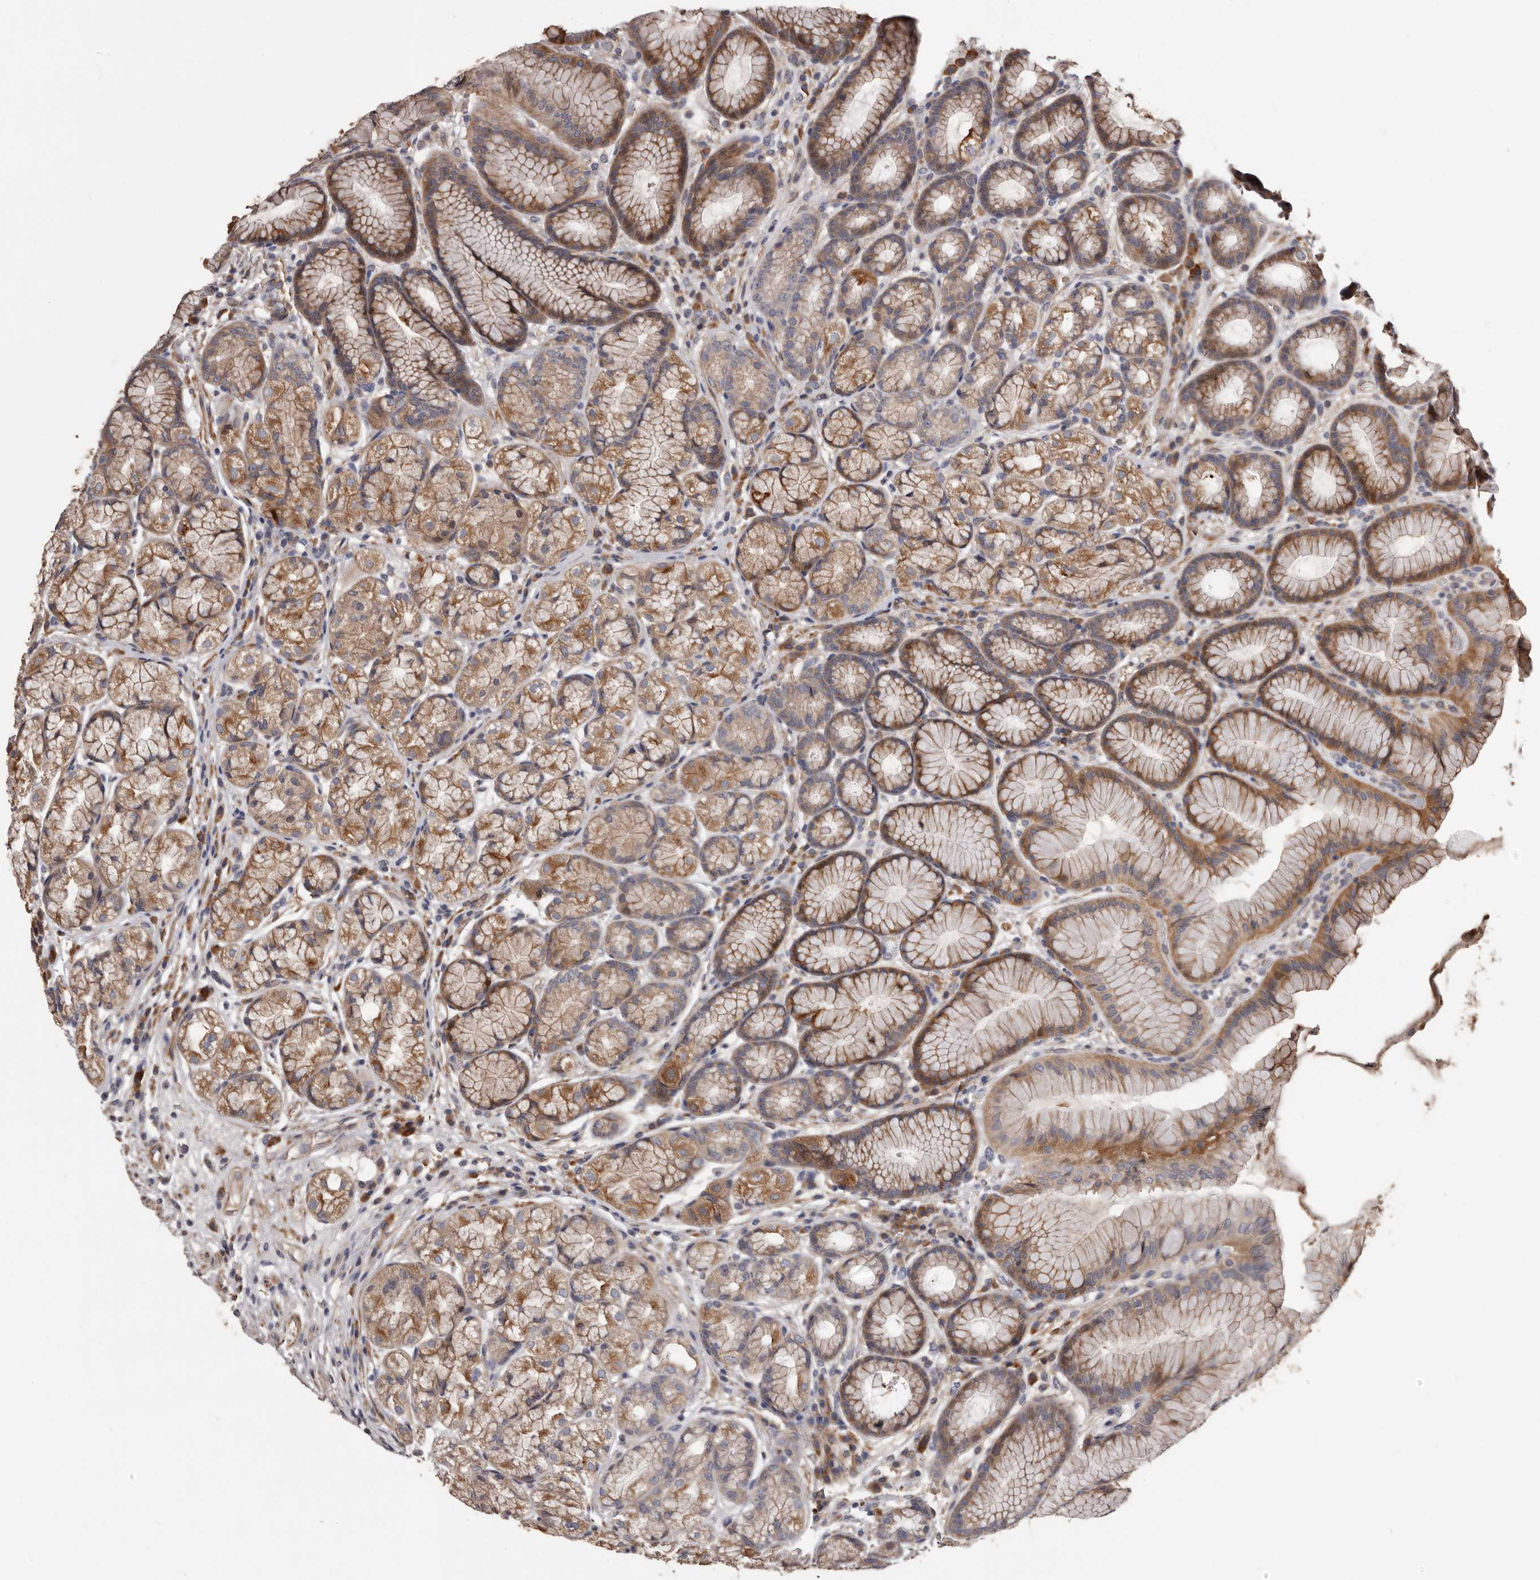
{"staining": {"intensity": "moderate", "quantity": ">75%", "location": "cytoplasmic/membranous"}, "tissue": "stomach", "cell_type": "Glandular cells", "image_type": "normal", "snomed": [{"axis": "morphology", "description": "Normal tissue, NOS"}, {"axis": "topography", "description": "Stomach"}], "caption": "A high-resolution histopathology image shows immunohistochemistry (IHC) staining of benign stomach, which displays moderate cytoplasmic/membranous expression in about >75% of glandular cells.", "gene": "ADAMTS2", "patient": {"sex": "male", "age": 57}}